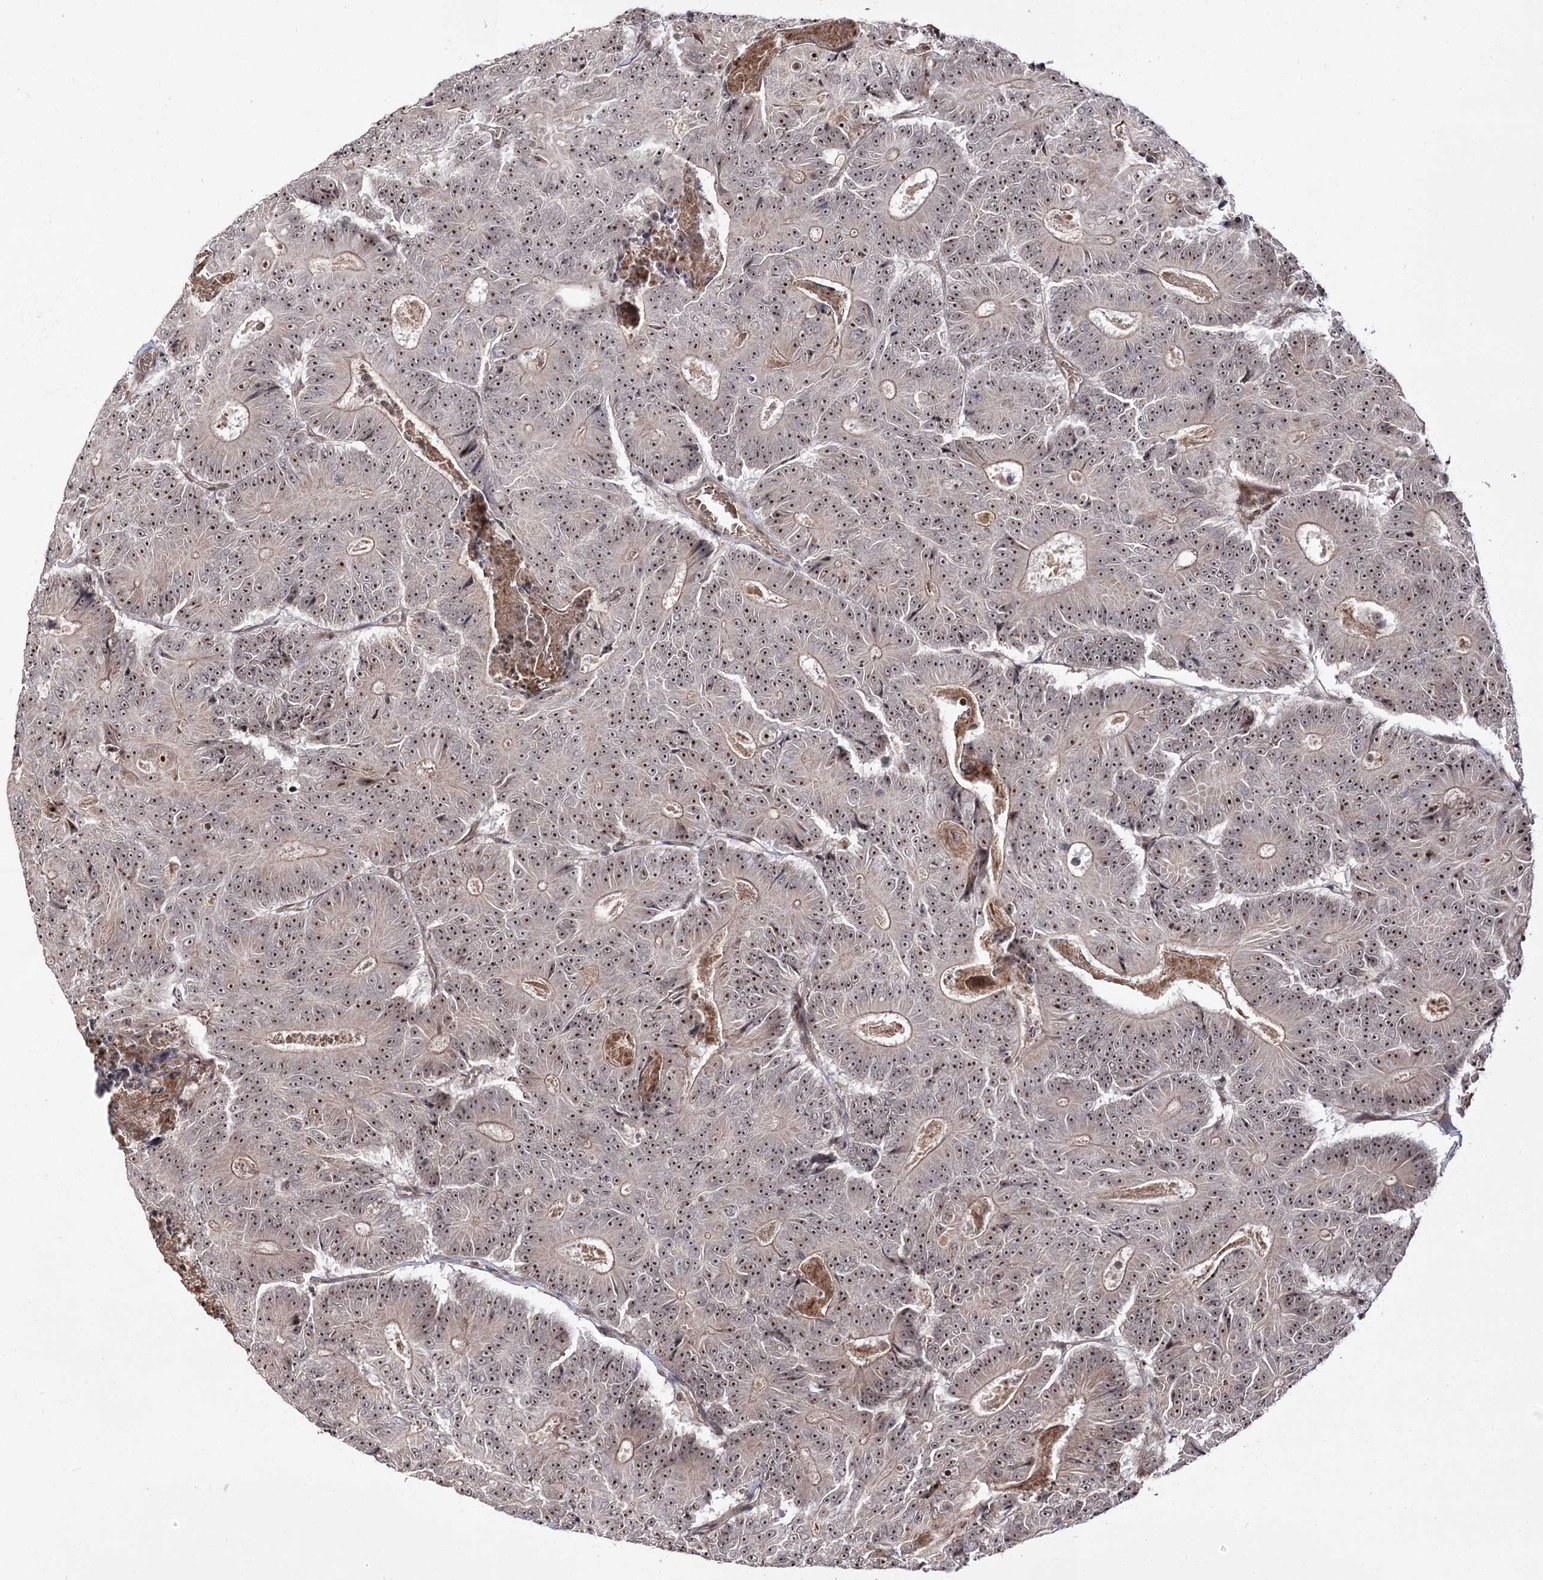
{"staining": {"intensity": "moderate", "quantity": ">75%", "location": "nuclear"}, "tissue": "colorectal cancer", "cell_type": "Tumor cells", "image_type": "cancer", "snomed": [{"axis": "morphology", "description": "Adenocarcinoma, NOS"}, {"axis": "topography", "description": "Colon"}], "caption": "Immunohistochemistry (IHC) histopathology image of human colorectal cancer (adenocarcinoma) stained for a protein (brown), which reveals medium levels of moderate nuclear positivity in approximately >75% of tumor cells.", "gene": "RRP9", "patient": {"sex": "male", "age": 83}}